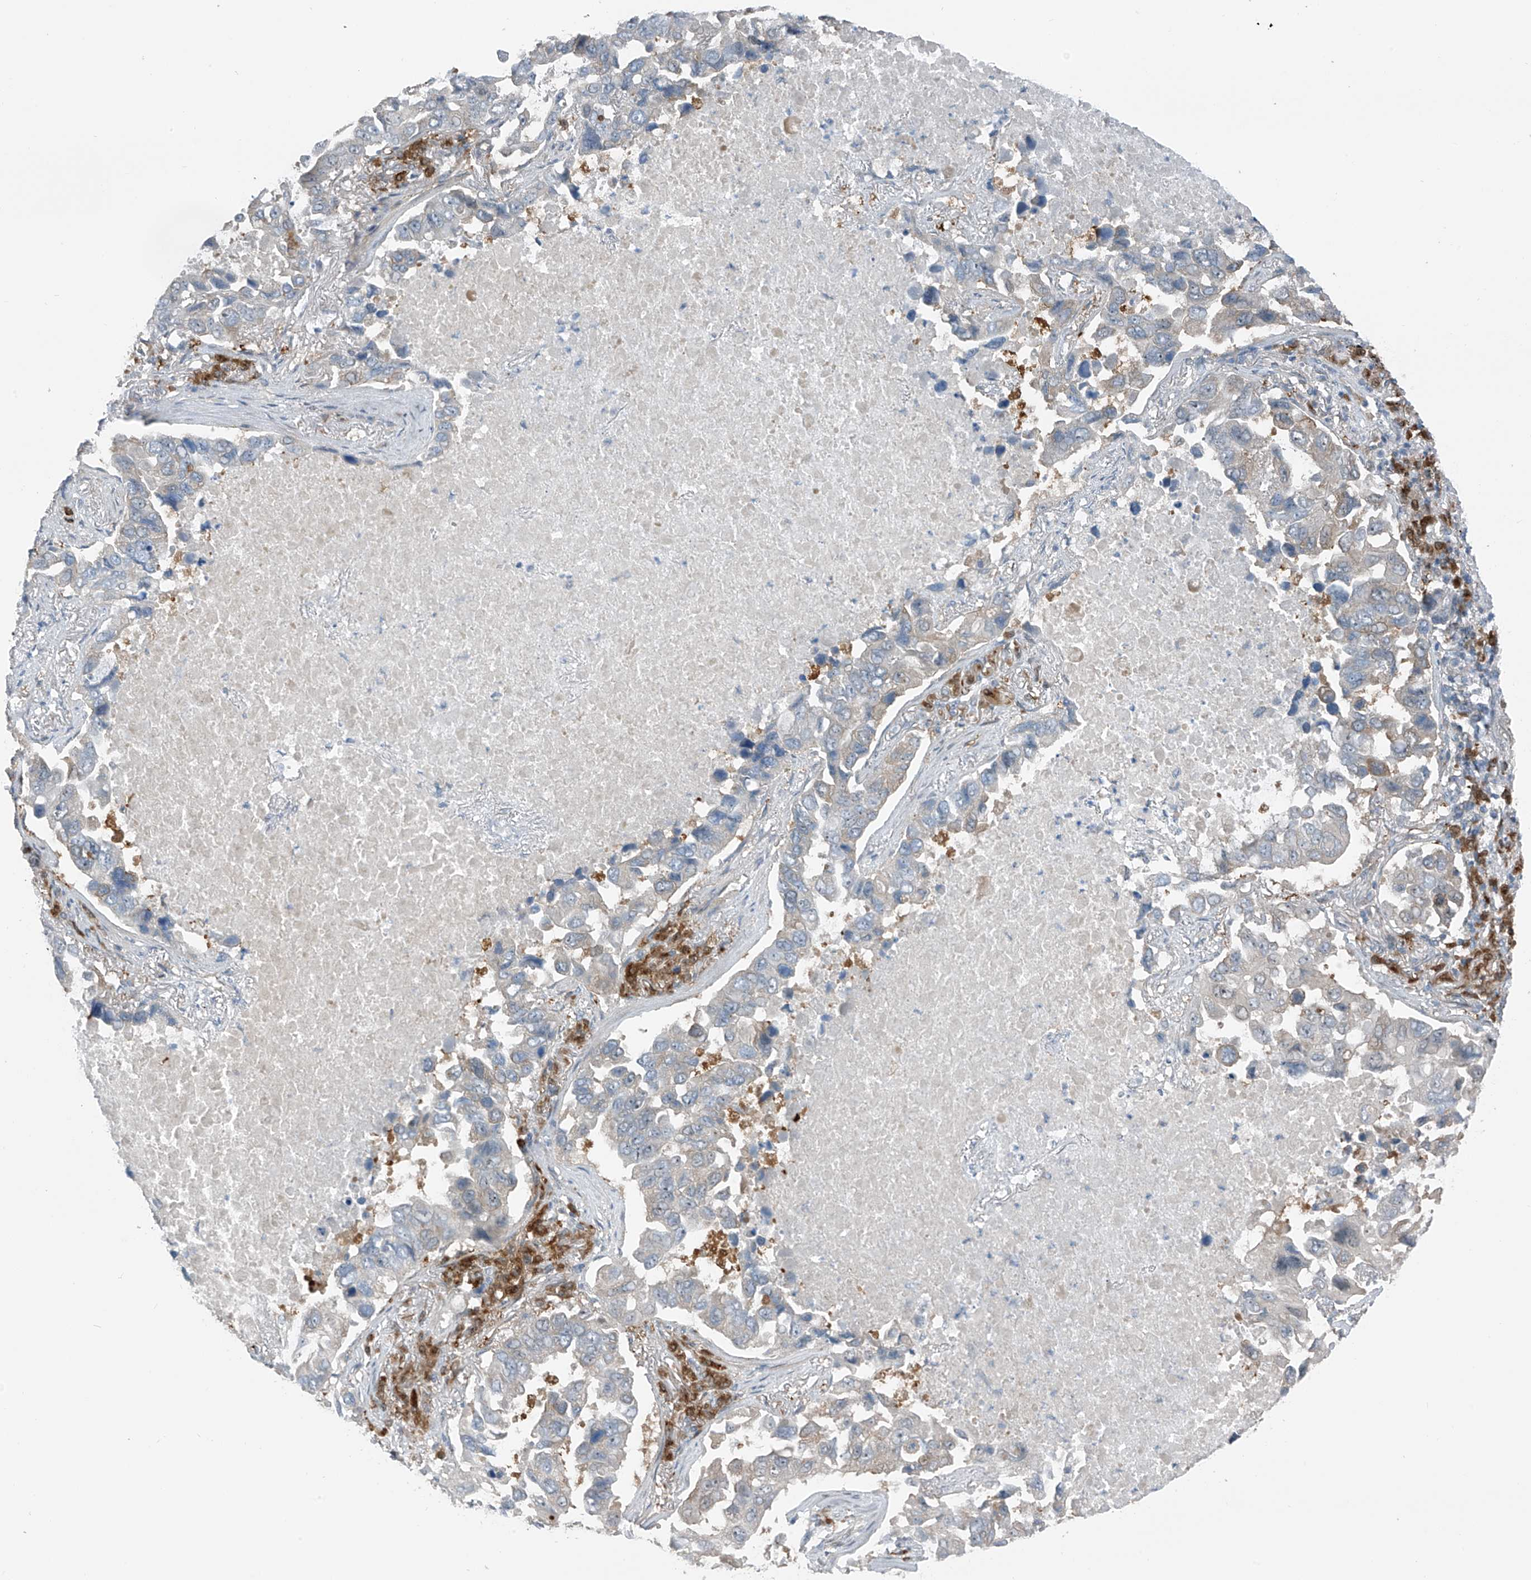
{"staining": {"intensity": "negative", "quantity": "none", "location": "none"}, "tissue": "lung cancer", "cell_type": "Tumor cells", "image_type": "cancer", "snomed": [{"axis": "morphology", "description": "Adenocarcinoma, NOS"}, {"axis": "topography", "description": "Lung"}], "caption": "Histopathology image shows no protein expression in tumor cells of lung cancer (adenocarcinoma) tissue. Brightfield microscopy of immunohistochemistry (IHC) stained with DAB (brown) and hematoxylin (blue), captured at high magnification.", "gene": "SLC12A6", "patient": {"sex": "male", "age": 64}}